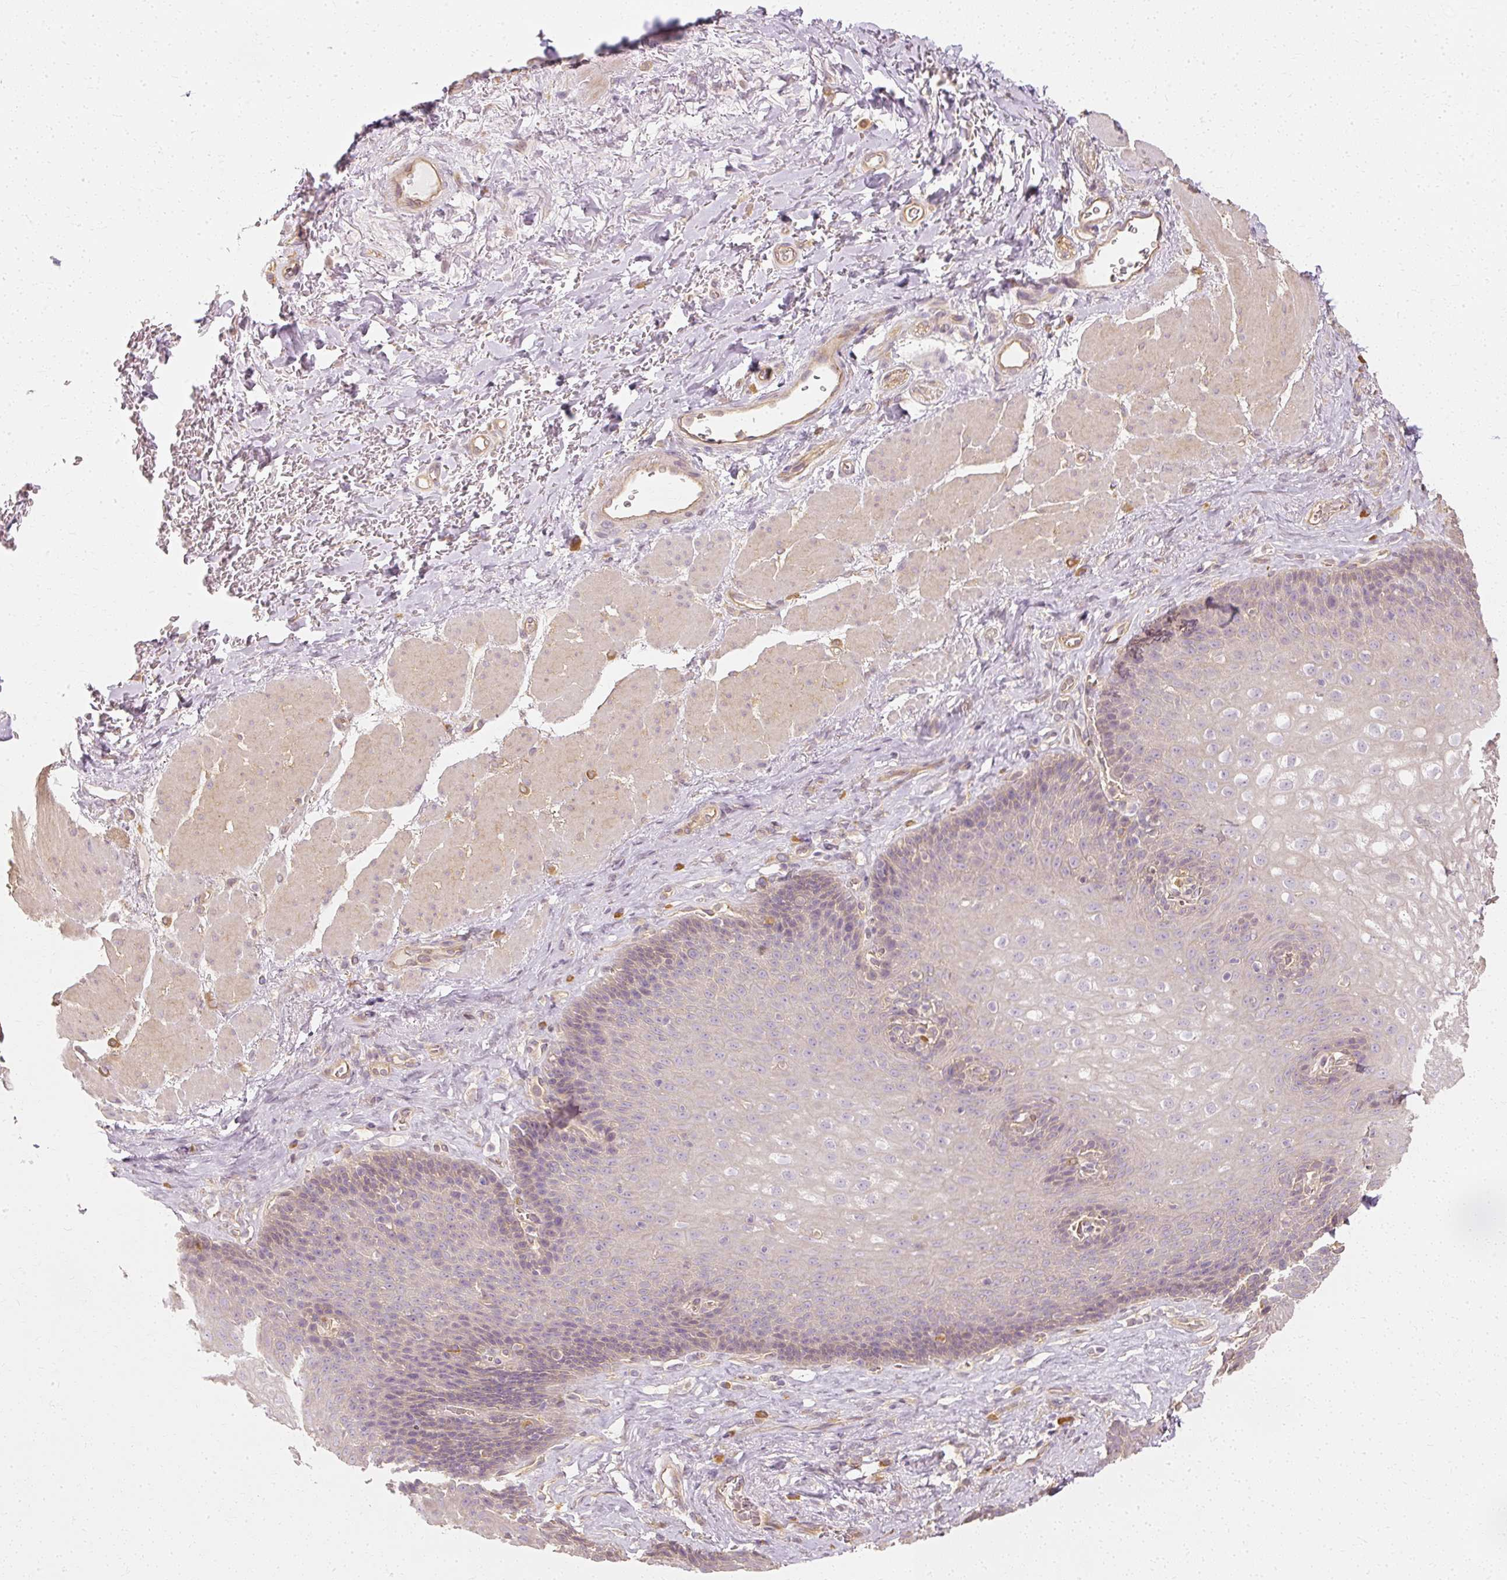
{"staining": {"intensity": "negative", "quantity": "none", "location": "none"}, "tissue": "esophagus", "cell_type": "Squamous epithelial cells", "image_type": "normal", "snomed": [{"axis": "morphology", "description": "Normal tissue, NOS"}, {"axis": "topography", "description": "Esophagus"}], "caption": "Squamous epithelial cells show no significant positivity in benign esophagus. (Brightfield microscopy of DAB (3,3'-diaminobenzidine) IHC at high magnification).", "gene": "GNAQ", "patient": {"sex": "female", "age": 66}}